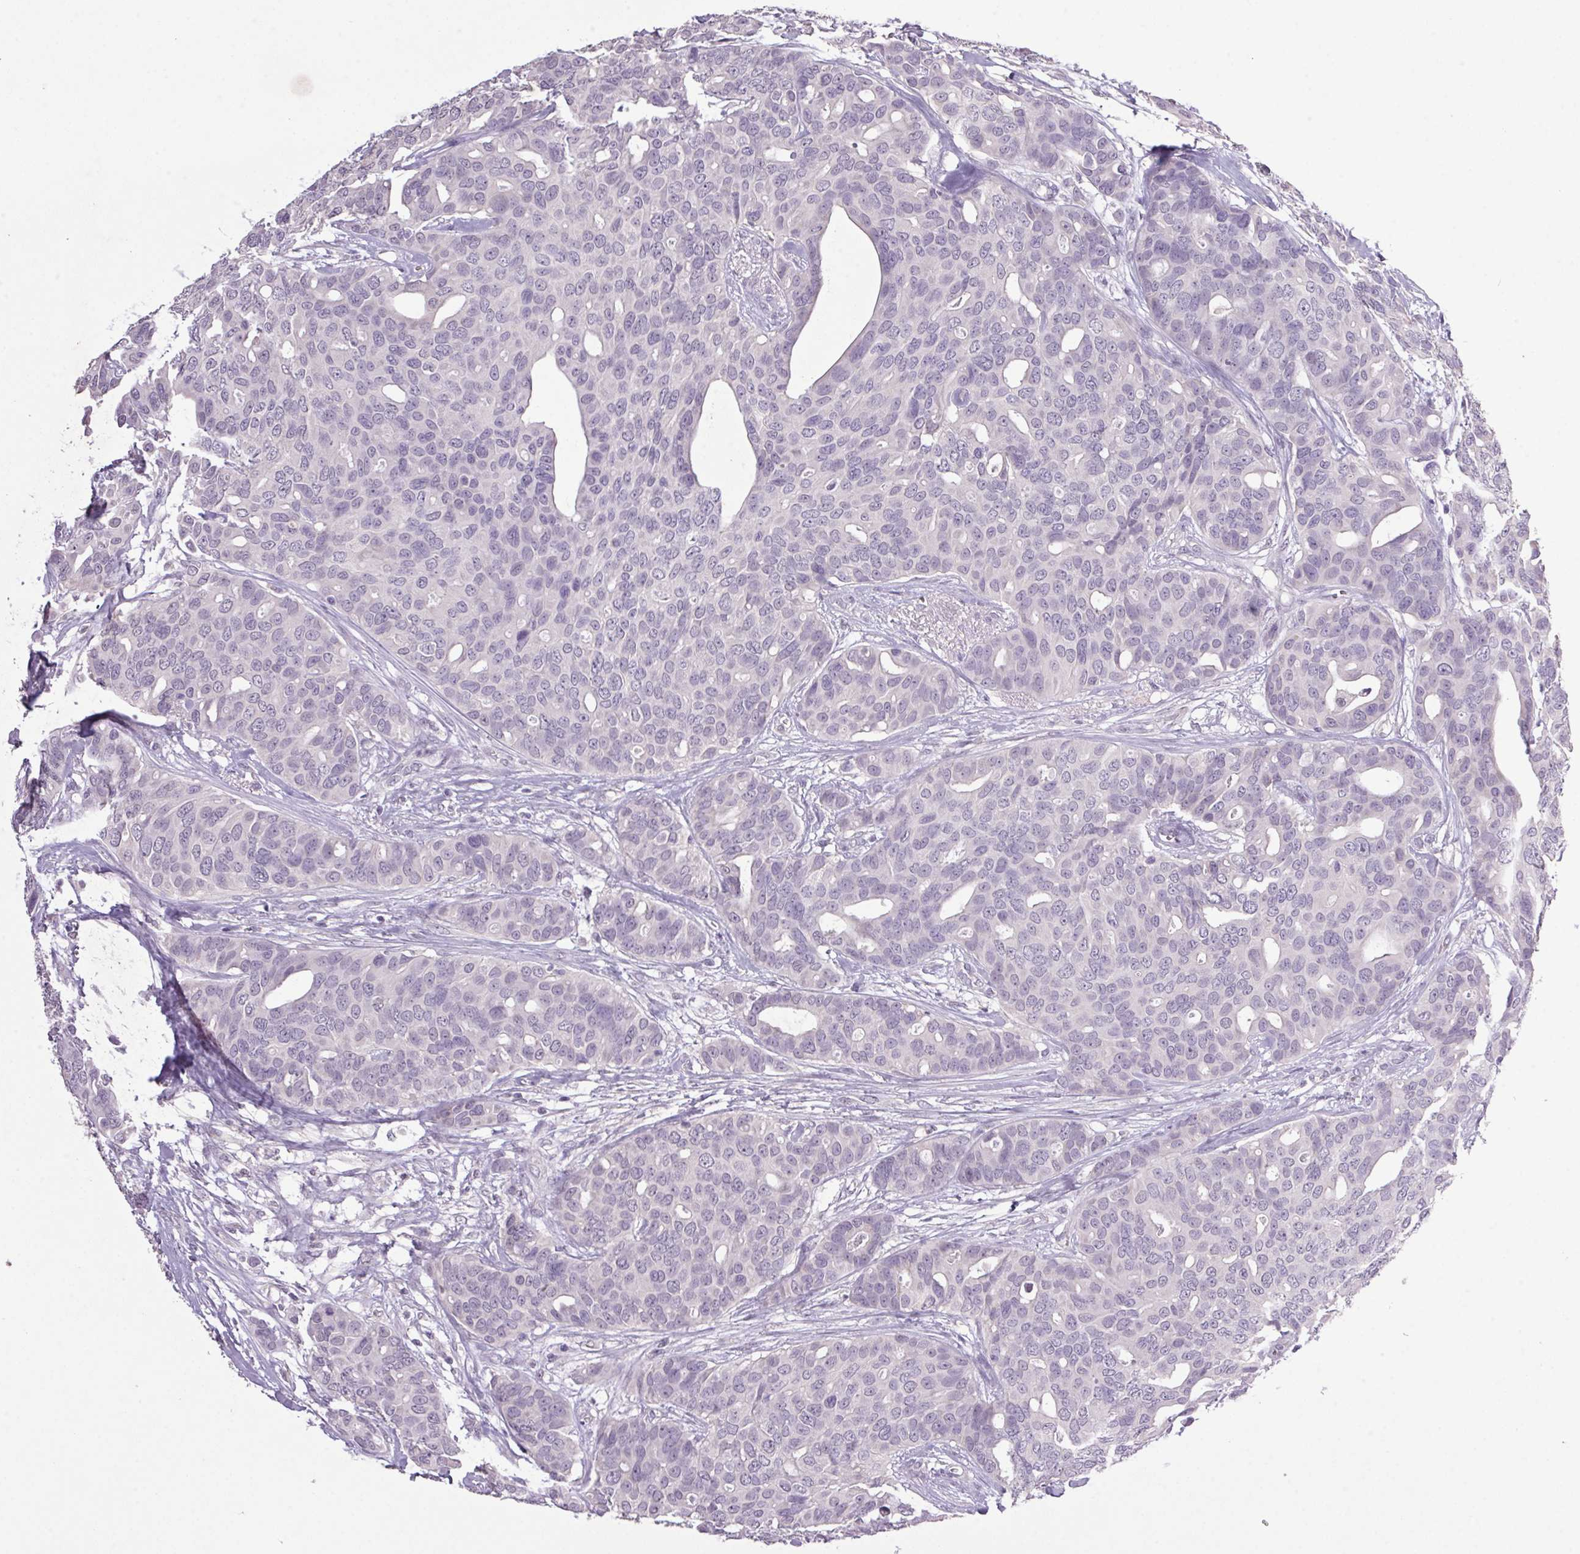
{"staining": {"intensity": "negative", "quantity": "none", "location": "none"}, "tissue": "breast cancer", "cell_type": "Tumor cells", "image_type": "cancer", "snomed": [{"axis": "morphology", "description": "Duct carcinoma"}, {"axis": "topography", "description": "Breast"}], "caption": "Immunohistochemistry histopathology image of neoplastic tissue: human breast cancer stained with DAB (3,3'-diaminobenzidine) displays no significant protein staining in tumor cells. The staining is performed using DAB brown chromogen with nuclei counter-stained in using hematoxylin.", "gene": "TRDN", "patient": {"sex": "female", "age": 54}}